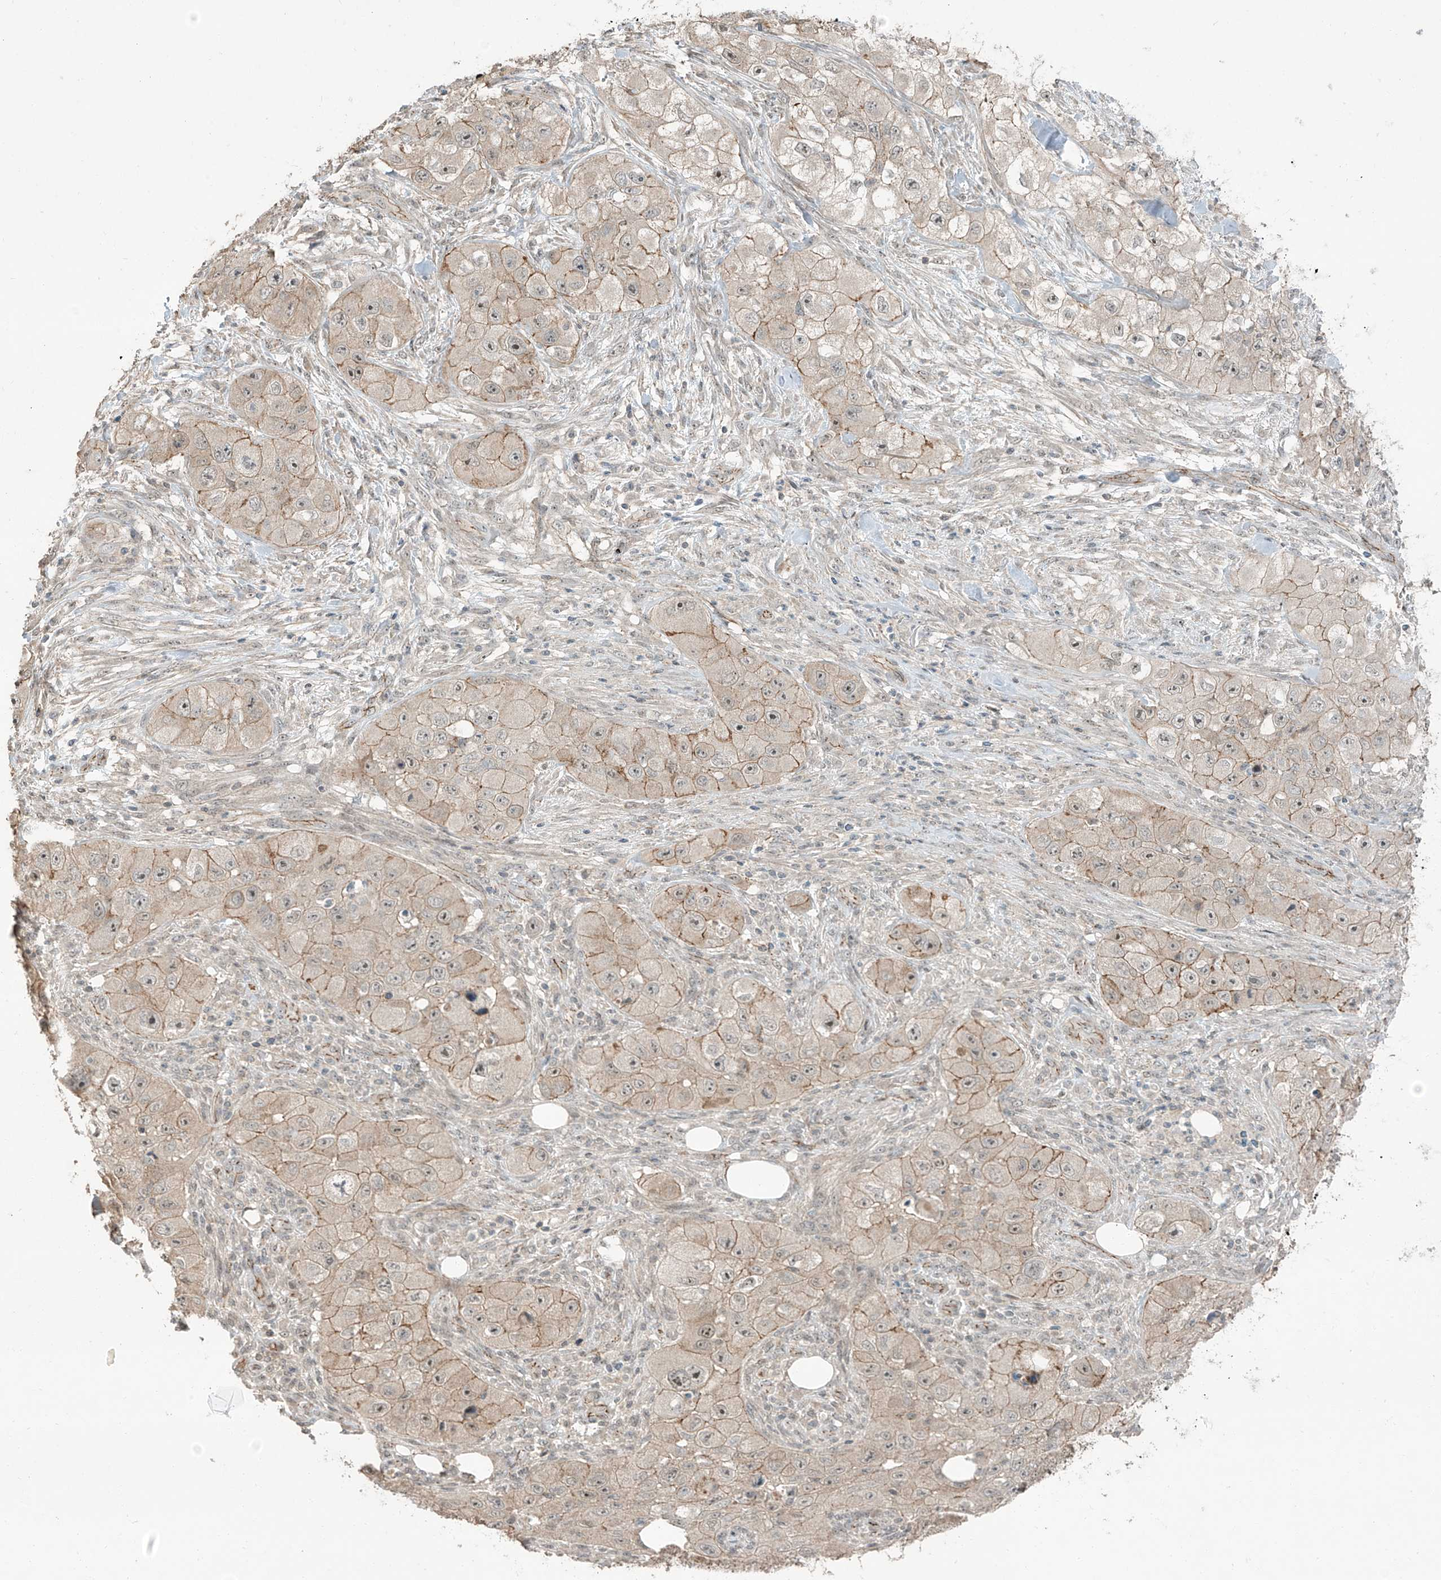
{"staining": {"intensity": "weak", "quantity": ">75%", "location": "cytoplasmic/membranous"}, "tissue": "skin cancer", "cell_type": "Tumor cells", "image_type": "cancer", "snomed": [{"axis": "morphology", "description": "Squamous cell carcinoma, NOS"}, {"axis": "topography", "description": "Skin"}, {"axis": "topography", "description": "Subcutis"}], "caption": "Weak cytoplasmic/membranous protein expression is appreciated in approximately >75% of tumor cells in skin squamous cell carcinoma. (DAB = brown stain, brightfield microscopy at high magnification).", "gene": "ZNF16", "patient": {"sex": "male", "age": 73}}